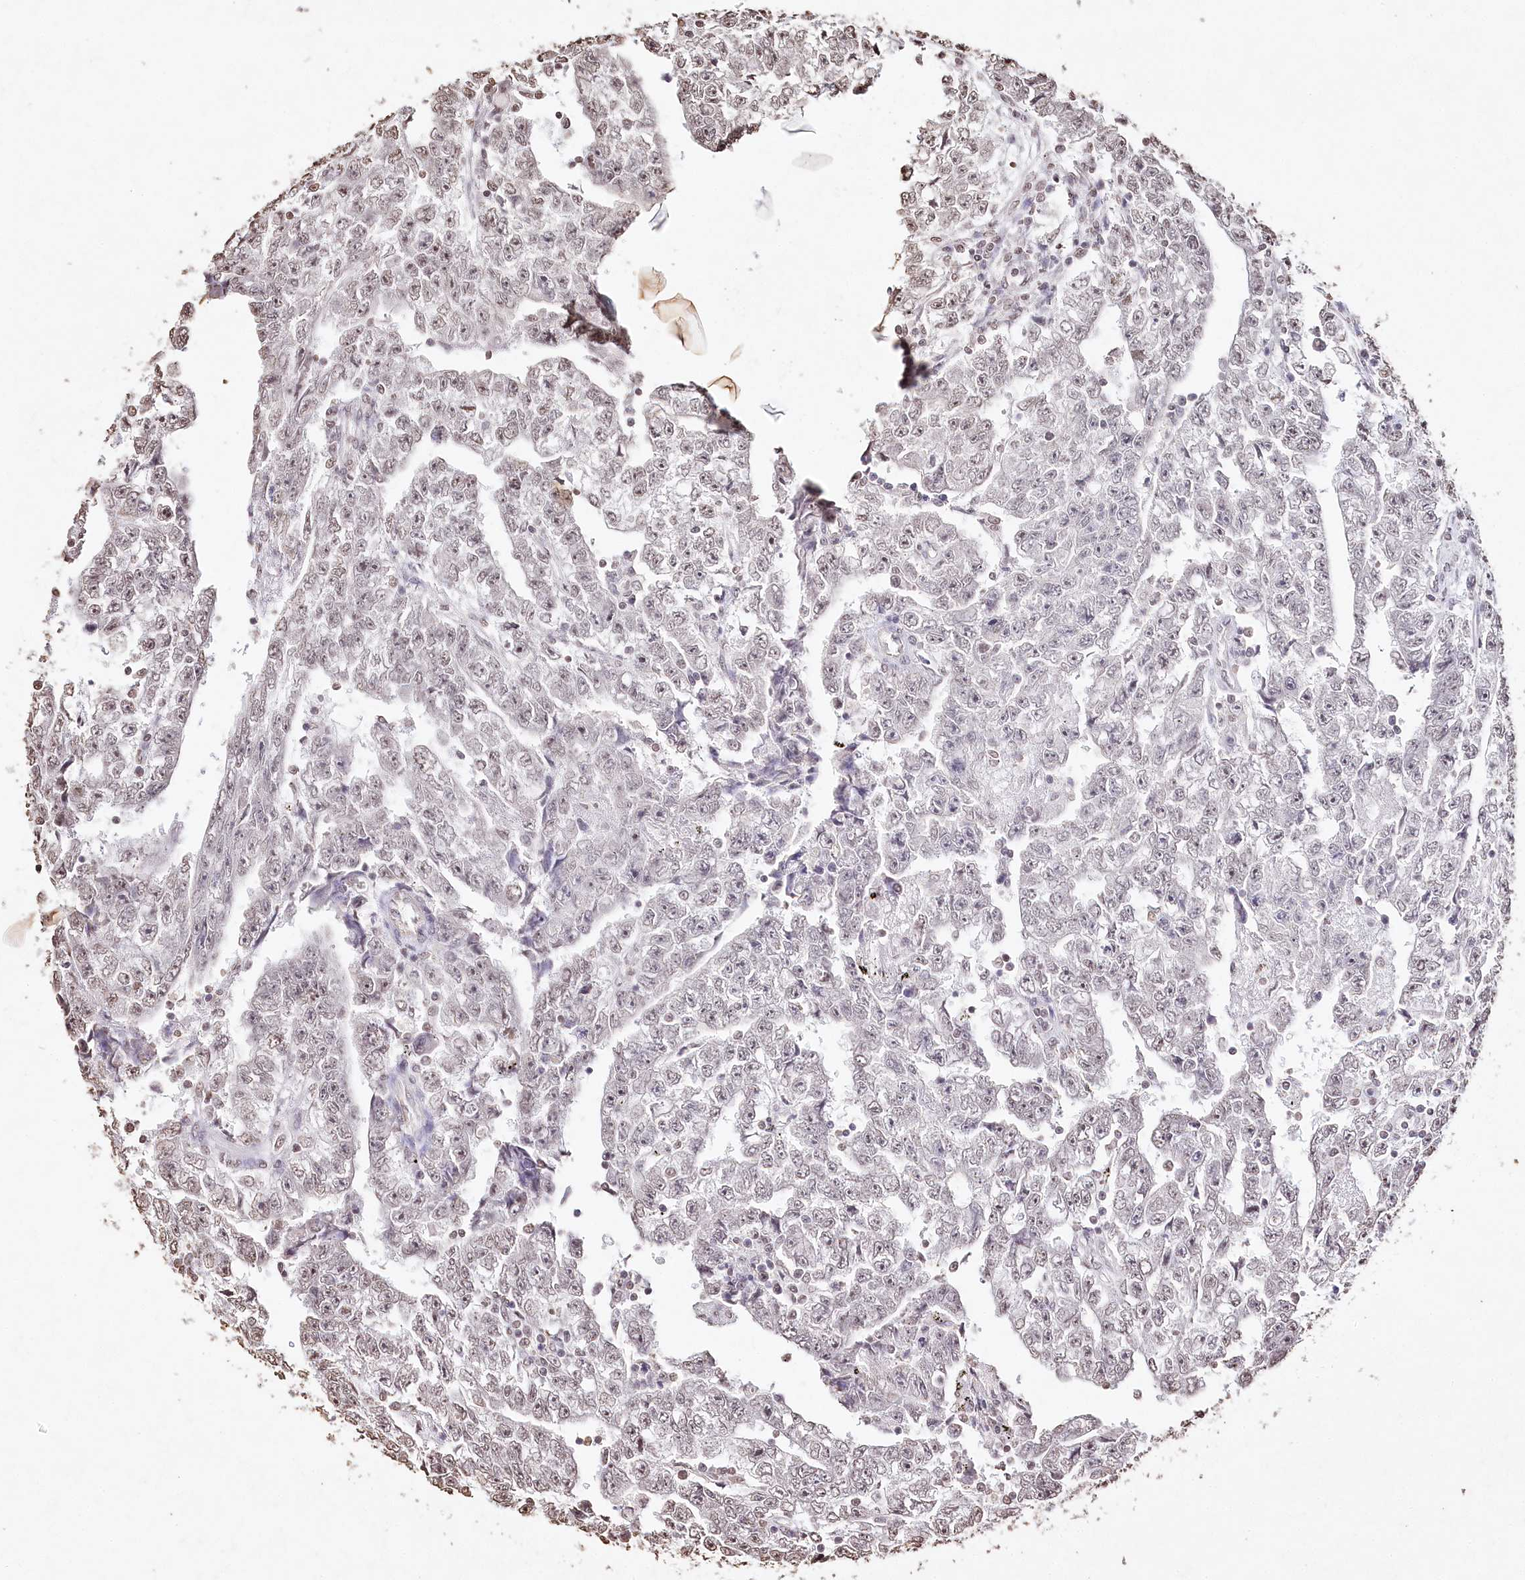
{"staining": {"intensity": "negative", "quantity": "none", "location": "none"}, "tissue": "testis cancer", "cell_type": "Tumor cells", "image_type": "cancer", "snomed": [{"axis": "morphology", "description": "Carcinoma, Embryonal, NOS"}, {"axis": "topography", "description": "Testis"}], "caption": "Immunohistochemistry of testis cancer (embryonal carcinoma) demonstrates no positivity in tumor cells.", "gene": "DMXL1", "patient": {"sex": "male", "age": 25}}